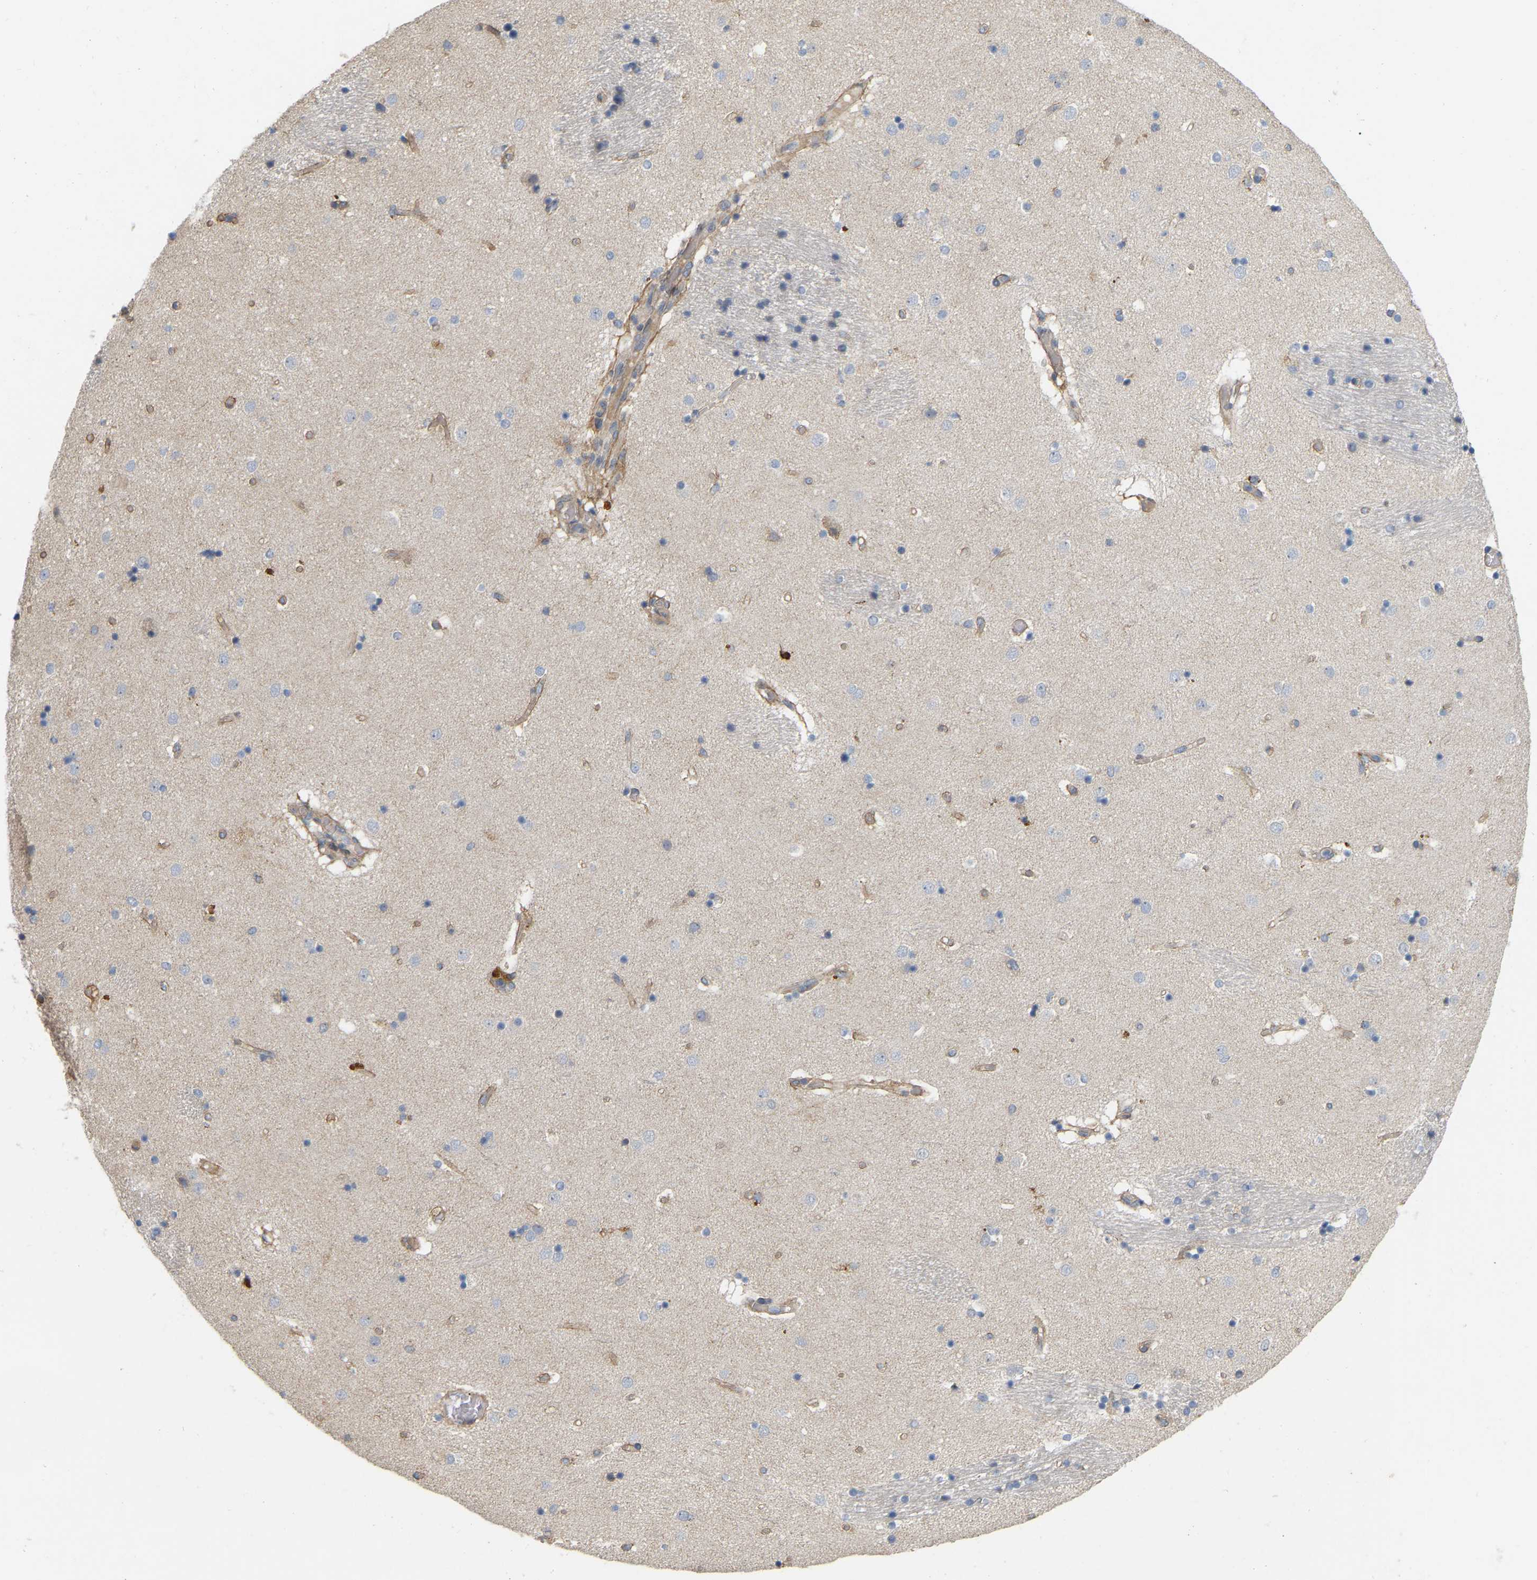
{"staining": {"intensity": "negative", "quantity": "none", "location": "none"}, "tissue": "caudate", "cell_type": "Glial cells", "image_type": "normal", "snomed": [{"axis": "morphology", "description": "Normal tissue, NOS"}, {"axis": "topography", "description": "Lateral ventricle wall"}], "caption": "Immunohistochemistry (IHC) photomicrograph of normal caudate: human caudate stained with DAB (3,3'-diaminobenzidine) exhibits no significant protein expression in glial cells. (Brightfield microscopy of DAB immunohistochemistry (IHC) at high magnification).", "gene": "SSH1", "patient": {"sex": "male", "age": 70}}